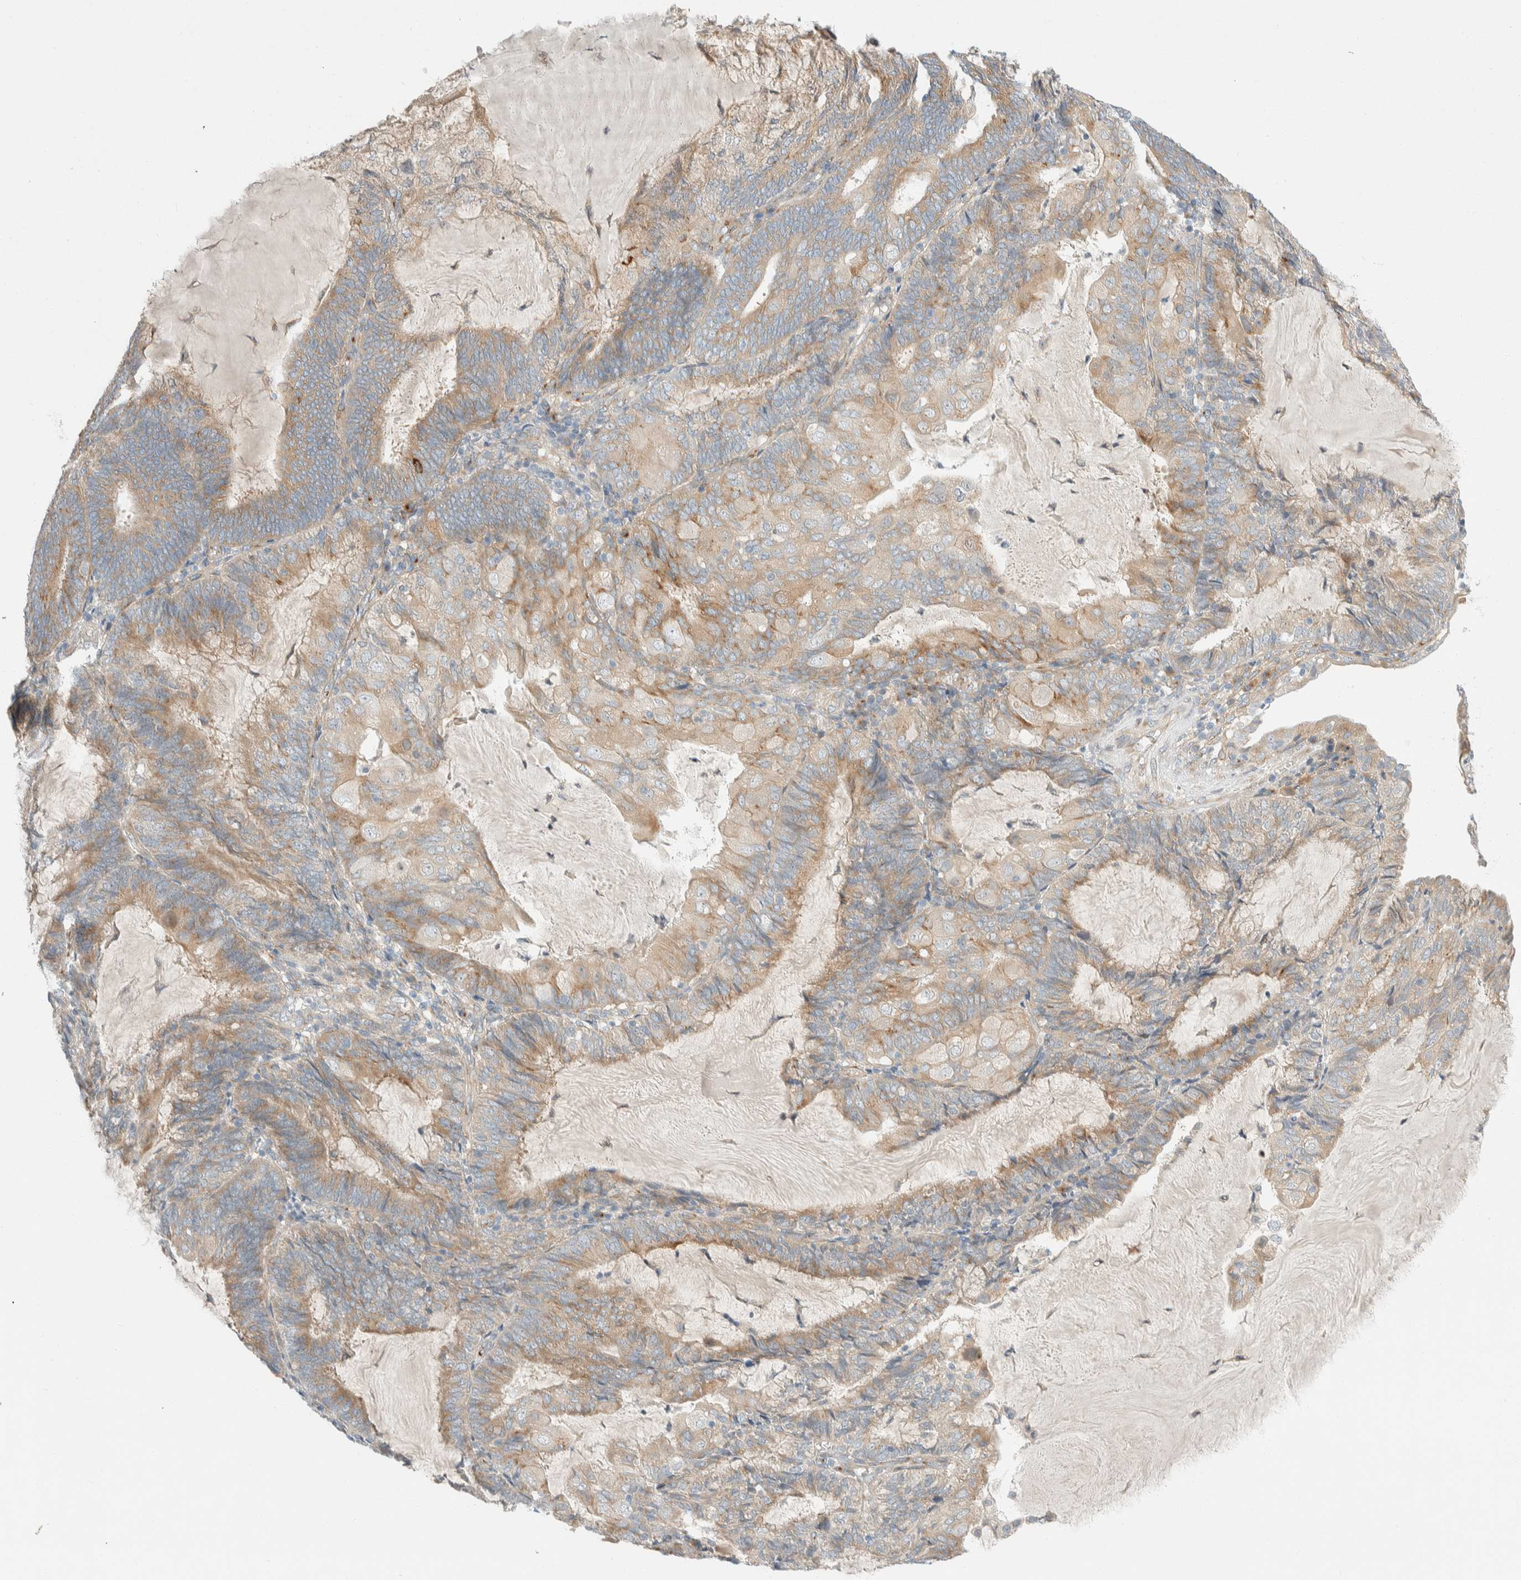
{"staining": {"intensity": "weak", "quantity": ">75%", "location": "cytoplasmic/membranous"}, "tissue": "endometrial cancer", "cell_type": "Tumor cells", "image_type": "cancer", "snomed": [{"axis": "morphology", "description": "Adenocarcinoma, NOS"}, {"axis": "topography", "description": "Endometrium"}], "caption": "Endometrial cancer stained with a protein marker shows weak staining in tumor cells.", "gene": "TMEM184B", "patient": {"sex": "female", "age": 81}}